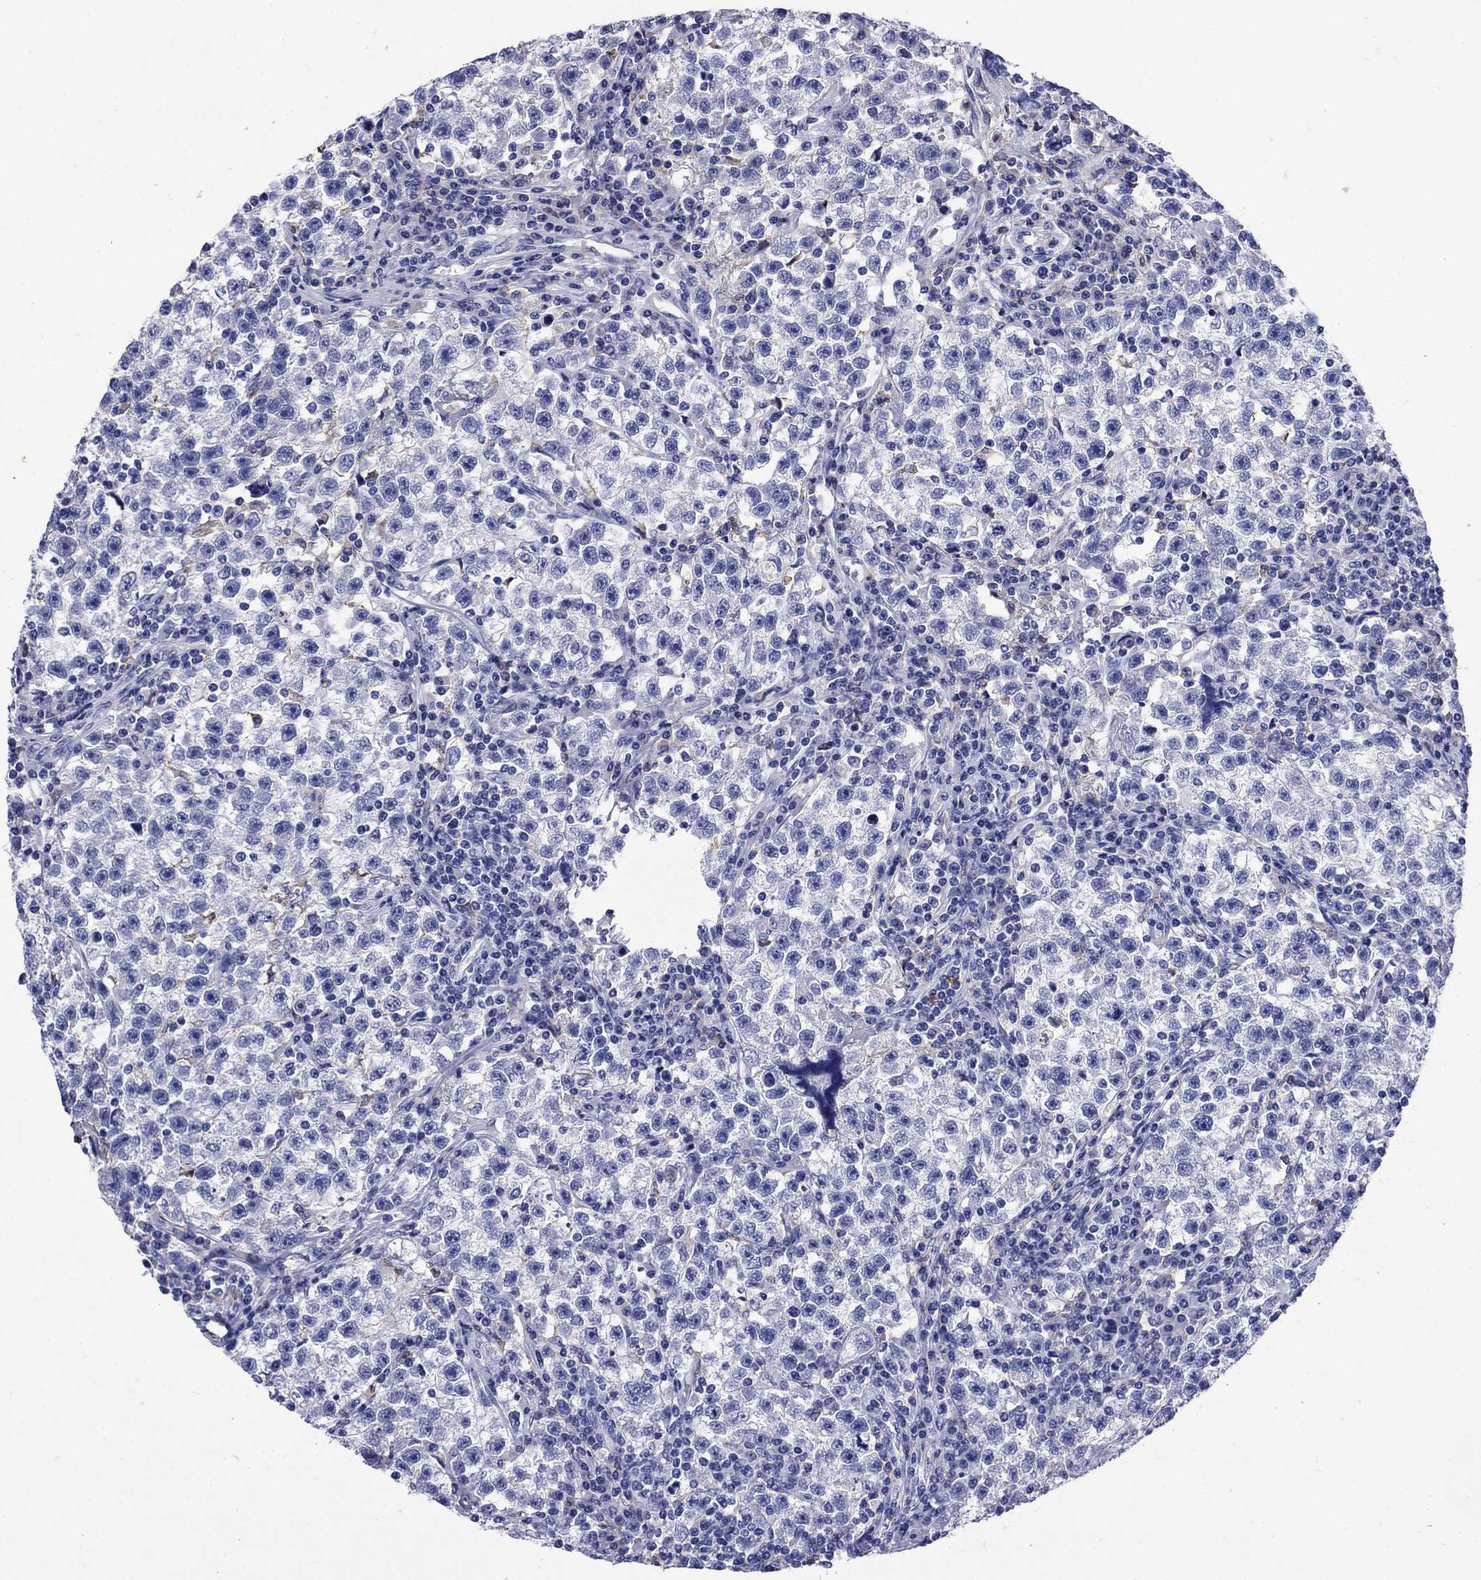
{"staining": {"intensity": "negative", "quantity": "none", "location": "none"}, "tissue": "testis cancer", "cell_type": "Tumor cells", "image_type": "cancer", "snomed": [{"axis": "morphology", "description": "Seminoma, NOS"}, {"axis": "topography", "description": "Testis"}], "caption": "This is a histopathology image of IHC staining of testis cancer, which shows no positivity in tumor cells.", "gene": "TFR2", "patient": {"sex": "male", "age": 22}}